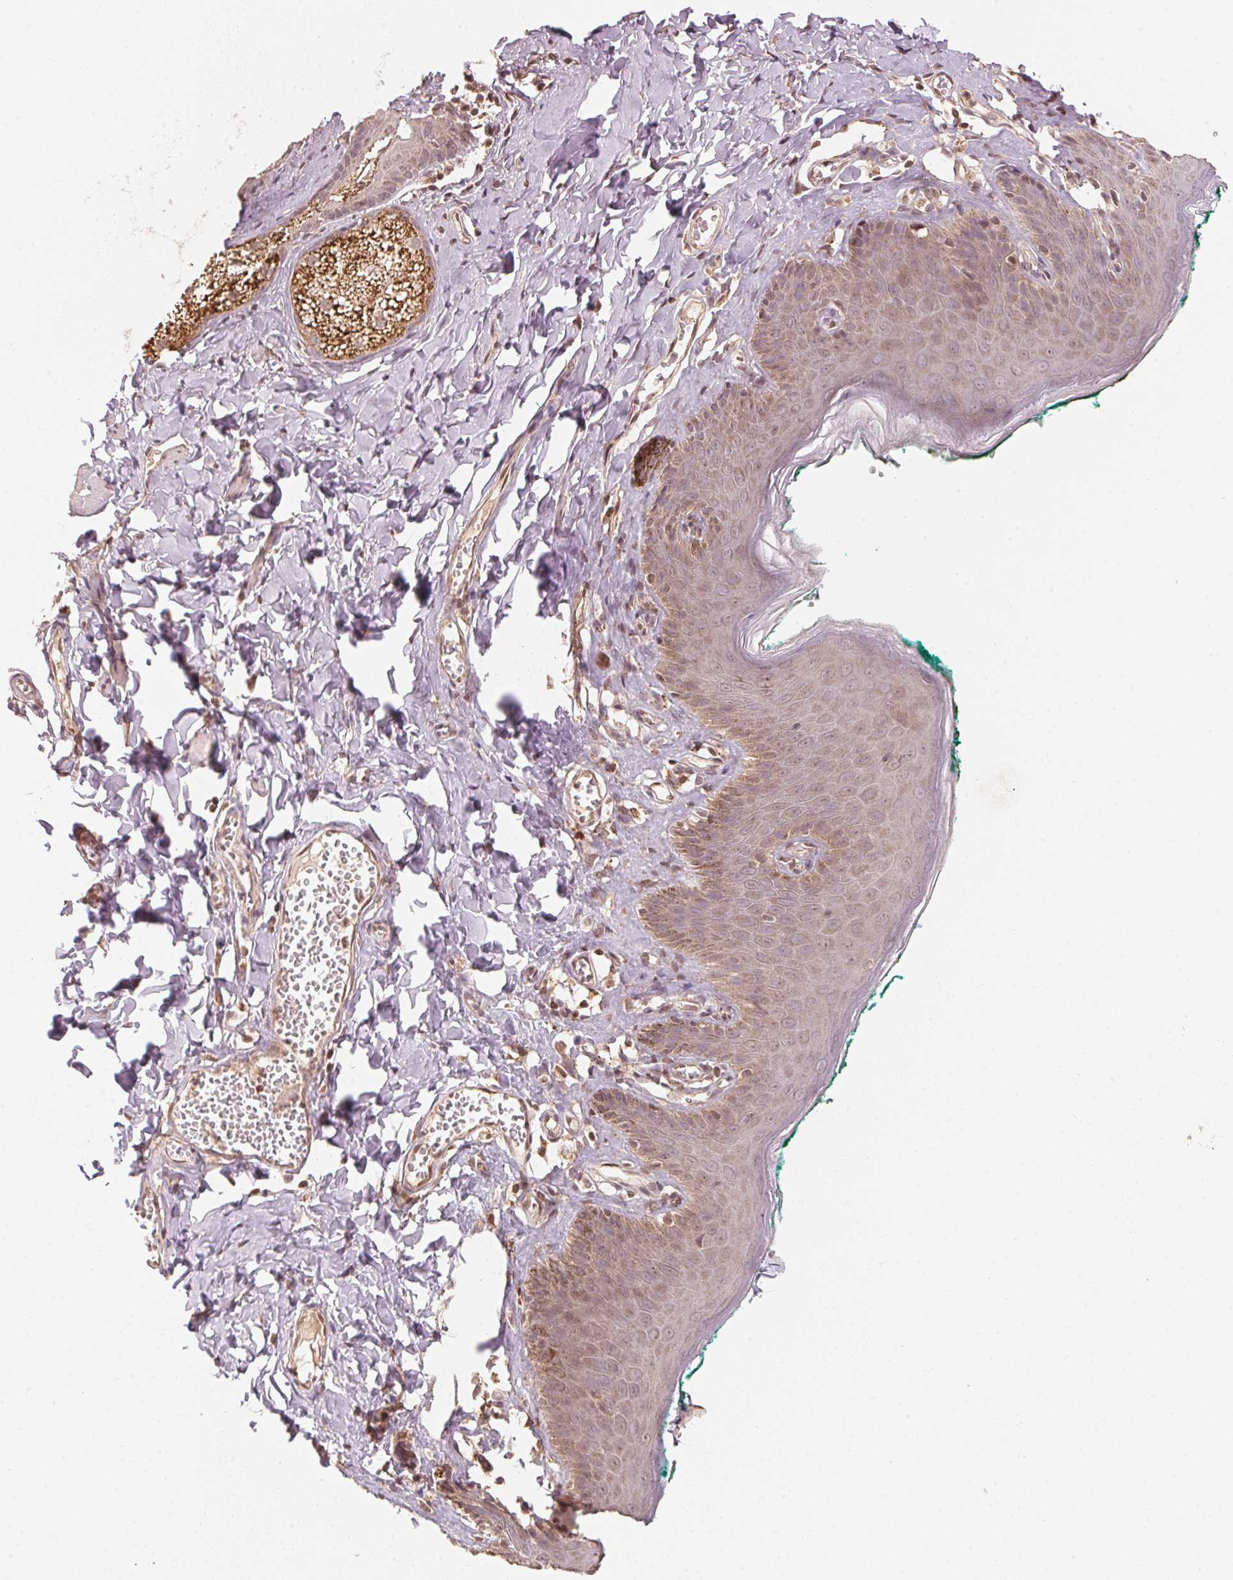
{"staining": {"intensity": "moderate", "quantity": "25%-75%", "location": "cytoplasmic/membranous,nuclear"}, "tissue": "skin", "cell_type": "Epidermal cells", "image_type": "normal", "snomed": [{"axis": "morphology", "description": "Normal tissue, NOS"}, {"axis": "topography", "description": "Vulva"}, {"axis": "topography", "description": "Peripheral nerve tissue"}], "caption": "A high-resolution histopathology image shows IHC staining of normal skin, which shows moderate cytoplasmic/membranous,nuclear positivity in approximately 25%-75% of epidermal cells. Using DAB (3,3'-diaminobenzidine) (brown) and hematoxylin (blue) stains, captured at high magnification using brightfield microscopy.", "gene": "C2orf73", "patient": {"sex": "female", "age": 66}}